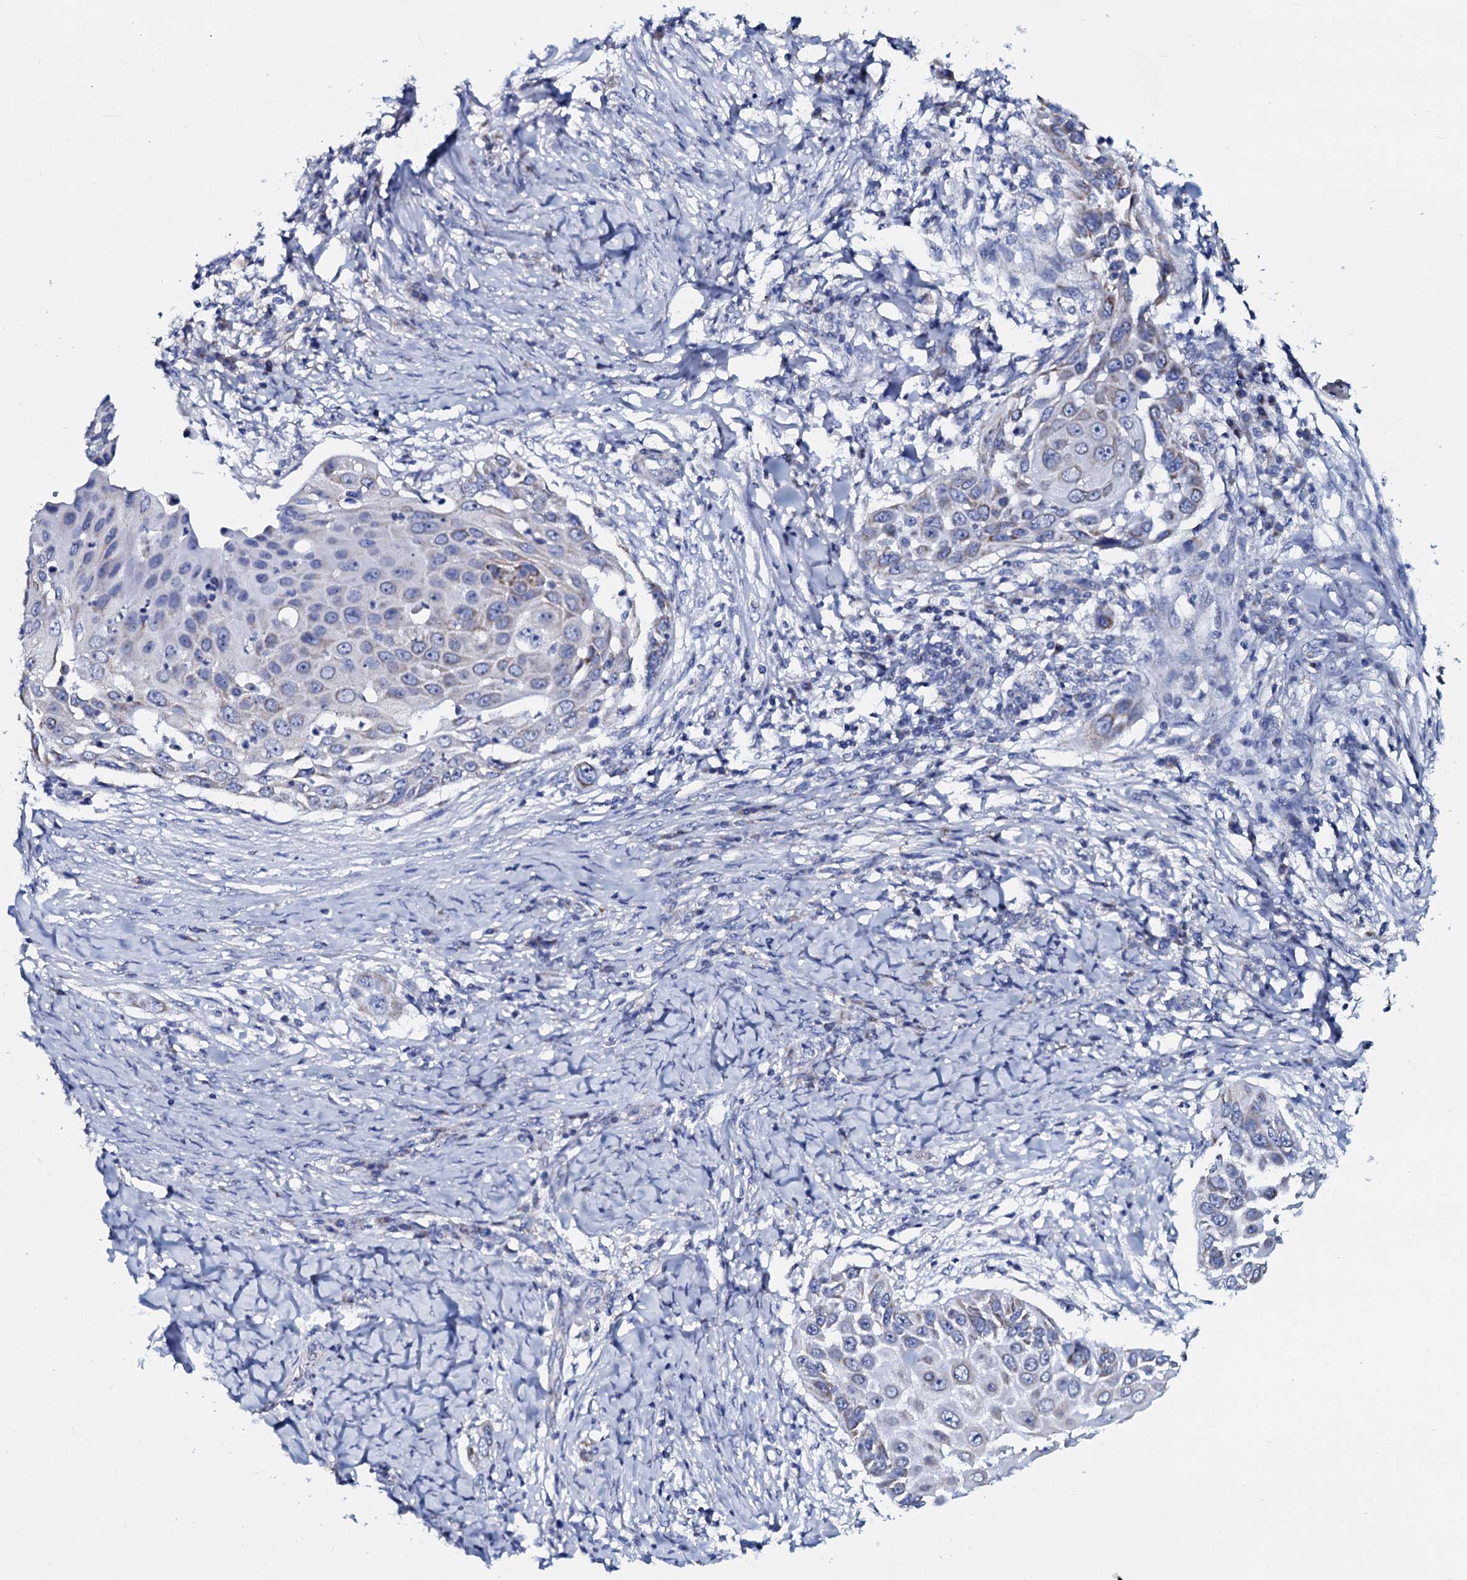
{"staining": {"intensity": "negative", "quantity": "none", "location": "none"}, "tissue": "skin cancer", "cell_type": "Tumor cells", "image_type": "cancer", "snomed": [{"axis": "morphology", "description": "Squamous cell carcinoma, NOS"}, {"axis": "topography", "description": "Skin"}], "caption": "Tumor cells are negative for brown protein staining in squamous cell carcinoma (skin). (DAB (3,3'-diaminobenzidine) immunohistochemistry, high magnification).", "gene": "SLC37A4", "patient": {"sex": "female", "age": 44}}